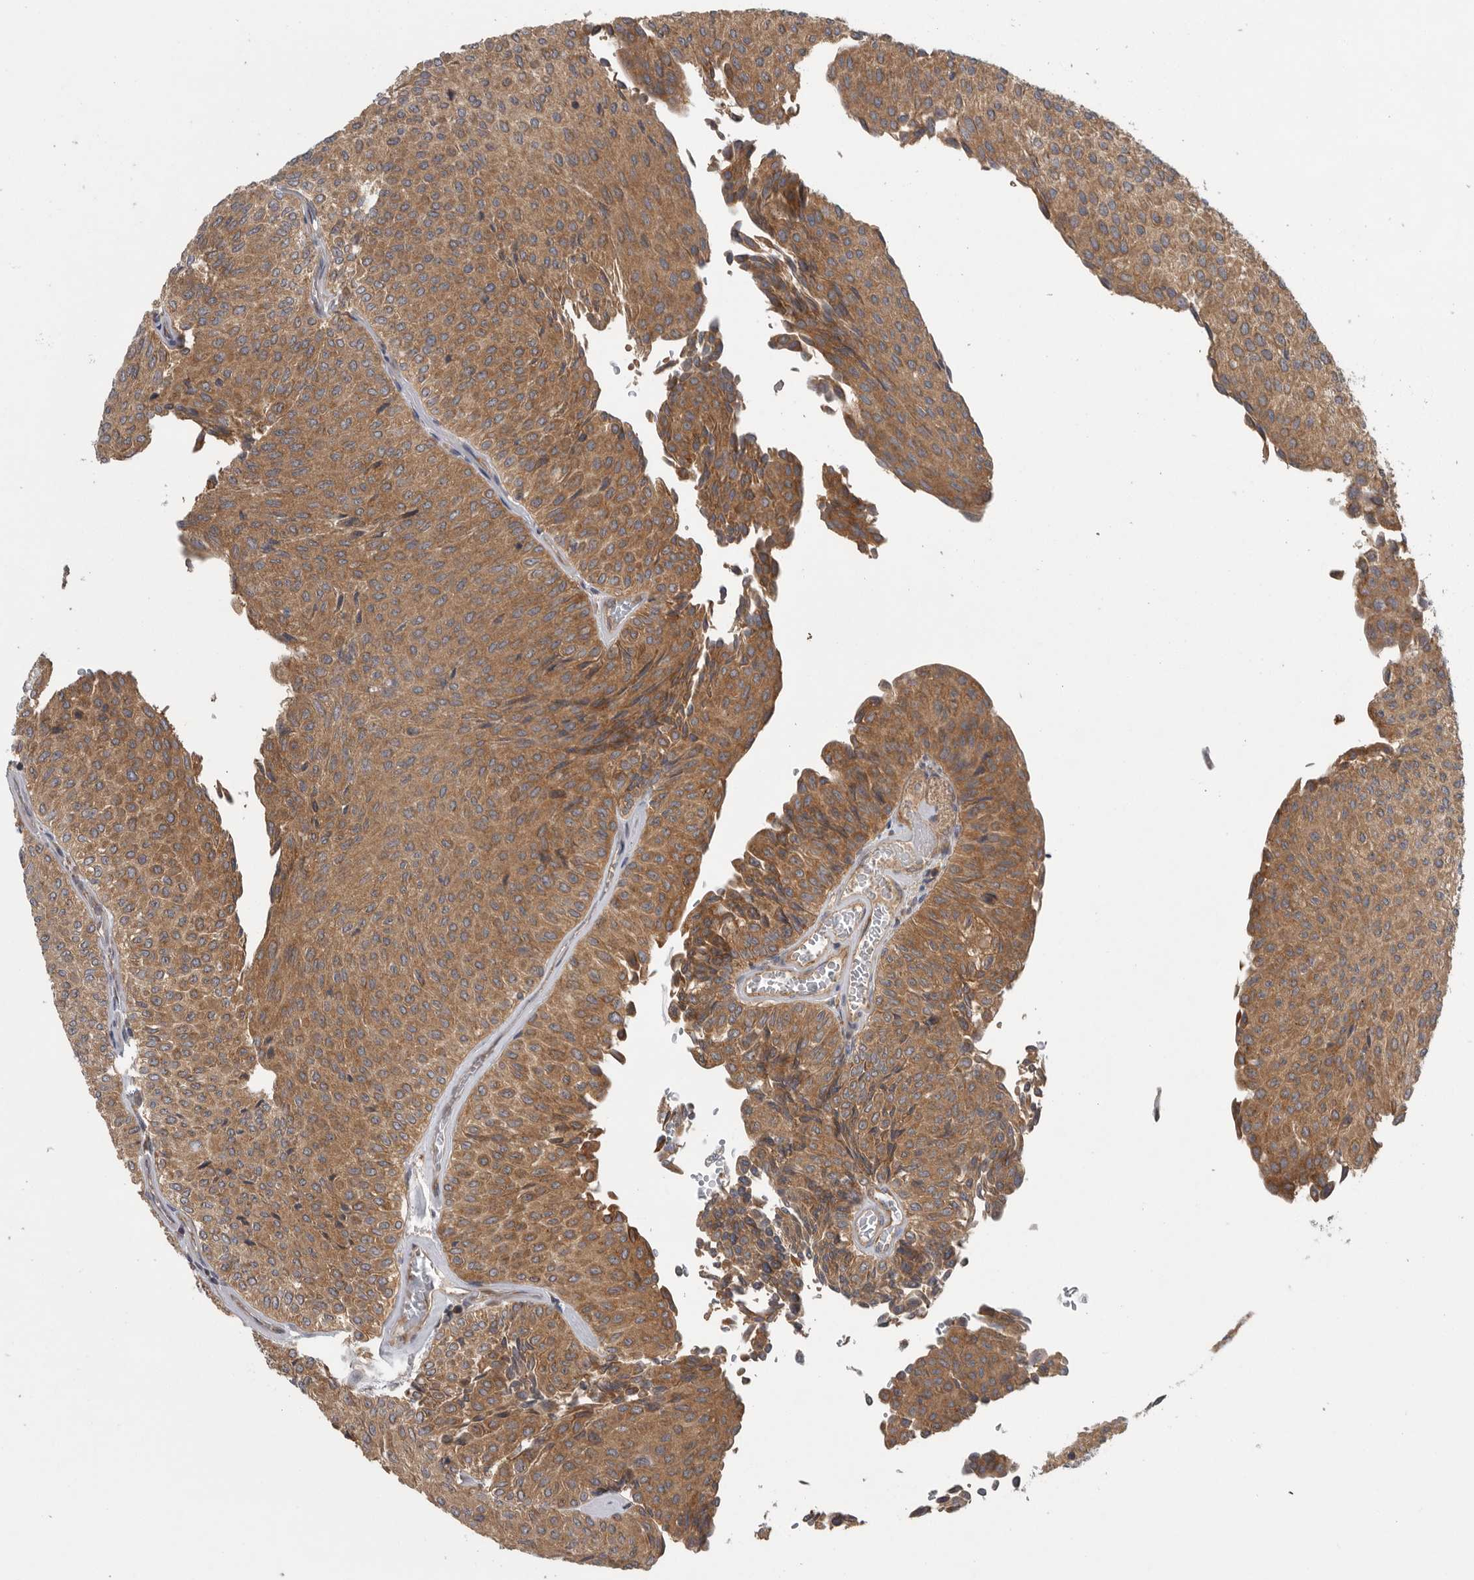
{"staining": {"intensity": "moderate", "quantity": ">75%", "location": "cytoplasmic/membranous"}, "tissue": "urothelial cancer", "cell_type": "Tumor cells", "image_type": "cancer", "snomed": [{"axis": "morphology", "description": "Urothelial carcinoma, Low grade"}, {"axis": "topography", "description": "Urinary bladder"}], "caption": "Urothelial carcinoma (low-grade) was stained to show a protein in brown. There is medium levels of moderate cytoplasmic/membranous staining in about >75% of tumor cells.", "gene": "C1orf109", "patient": {"sex": "male", "age": 78}}